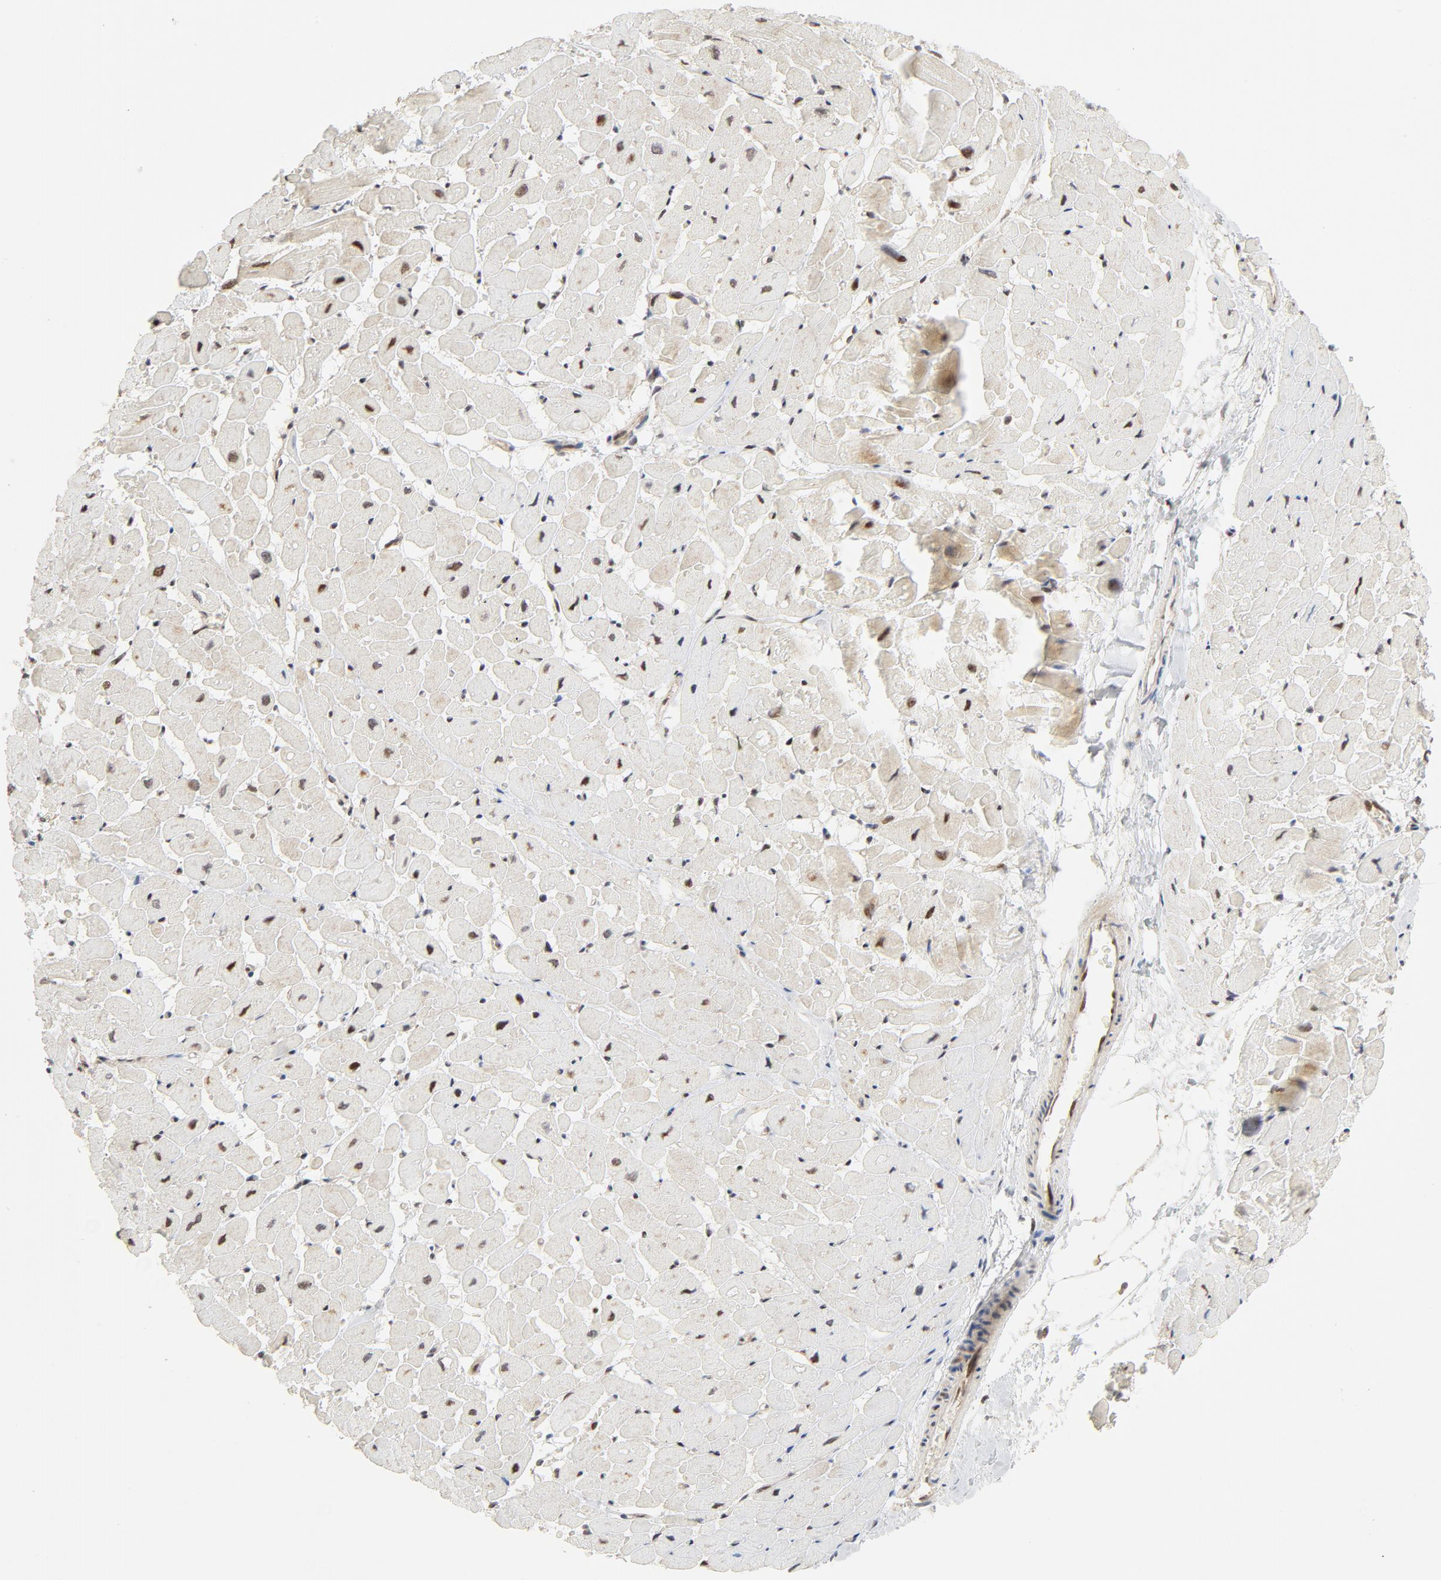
{"staining": {"intensity": "moderate", "quantity": ">75%", "location": "nuclear"}, "tissue": "heart muscle", "cell_type": "Cardiomyocytes", "image_type": "normal", "snomed": [{"axis": "morphology", "description": "Normal tissue, NOS"}, {"axis": "topography", "description": "Heart"}], "caption": "Unremarkable heart muscle demonstrates moderate nuclear staining in approximately >75% of cardiomyocytes.", "gene": "GTF2I", "patient": {"sex": "male", "age": 45}}